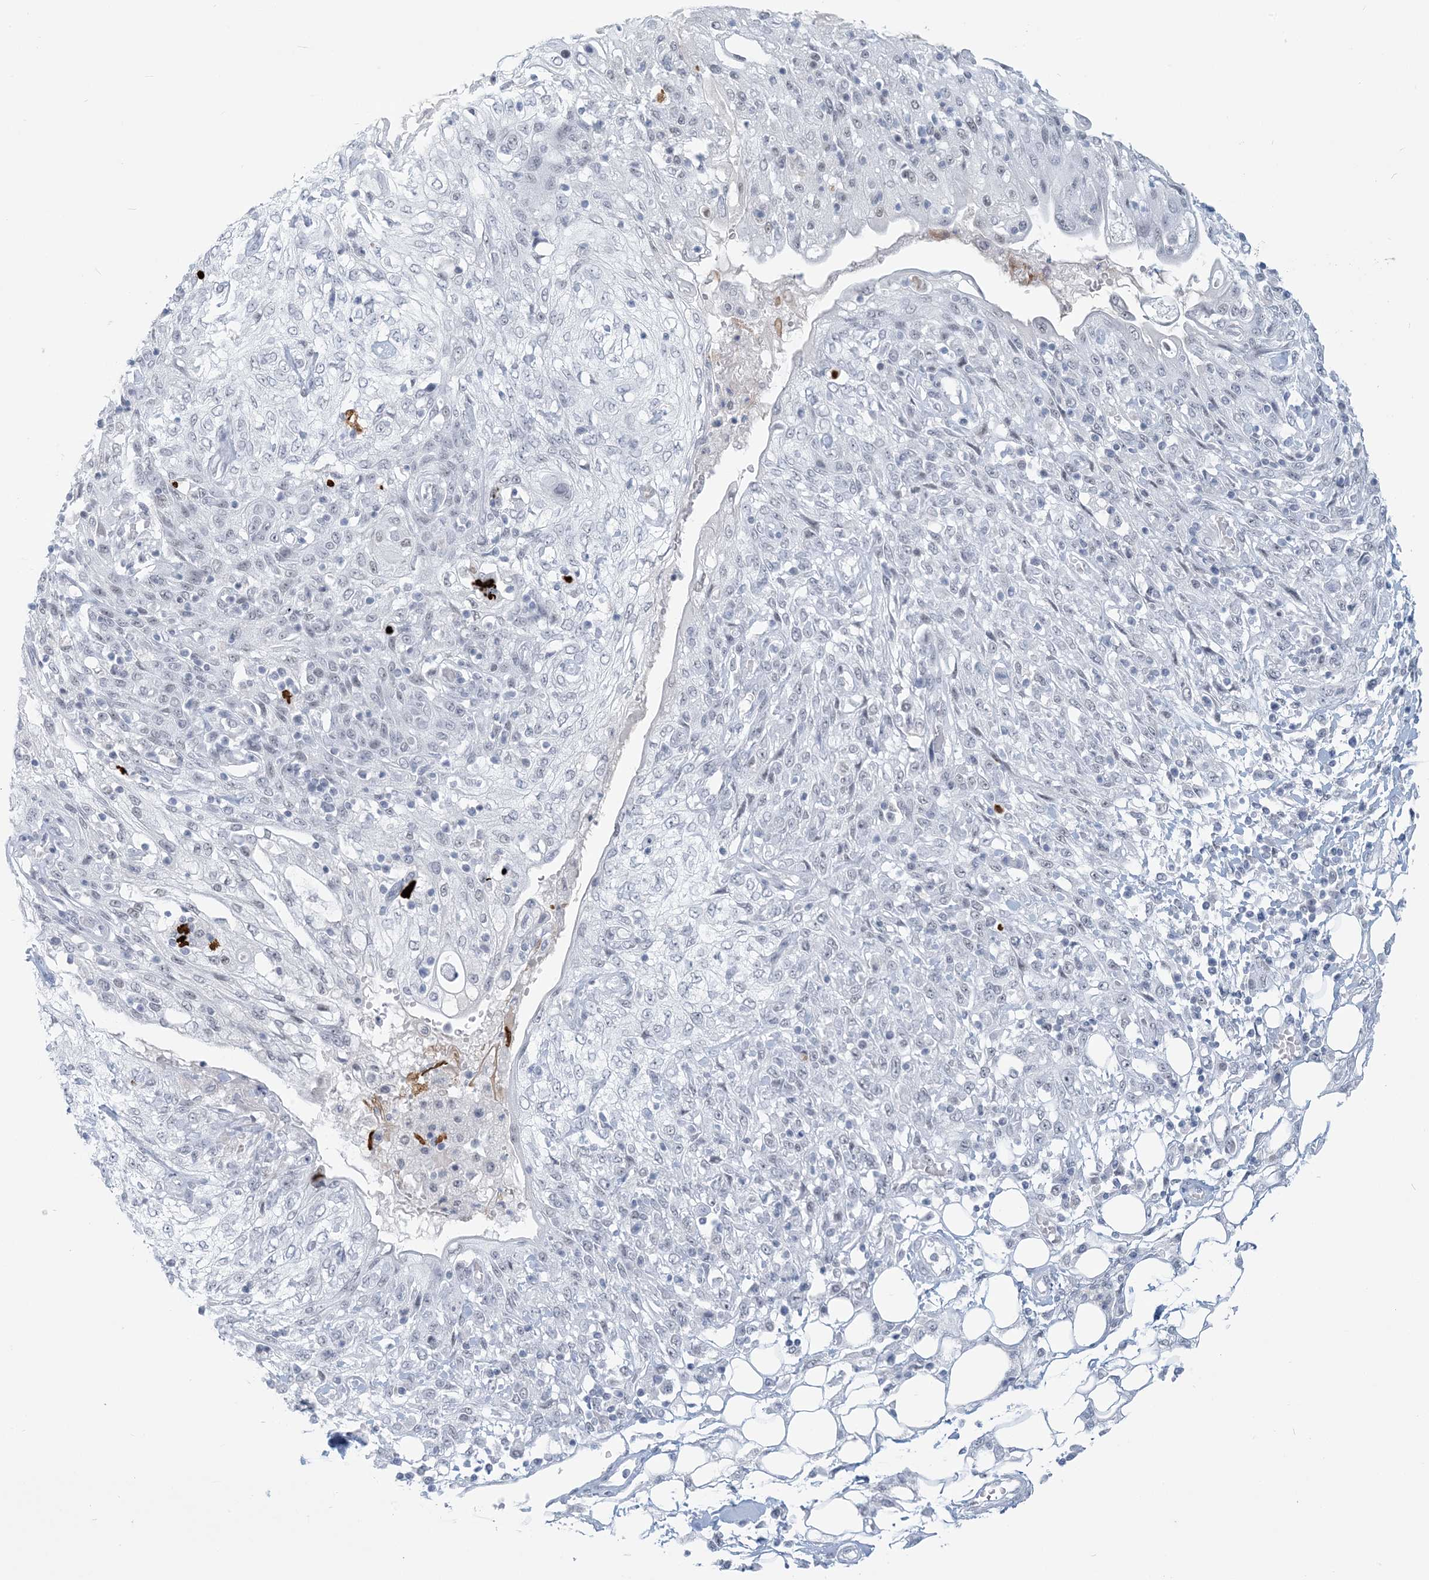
{"staining": {"intensity": "negative", "quantity": "none", "location": "none"}, "tissue": "skin cancer", "cell_type": "Tumor cells", "image_type": "cancer", "snomed": [{"axis": "morphology", "description": "Squamous cell carcinoma, NOS"}, {"axis": "morphology", "description": "Squamous cell carcinoma, metastatic, NOS"}, {"axis": "topography", "description": "Skin"}, {"axis": "topography", "description": "Lymph node"}], "caption": "A photomicrograph of skin cancer stained for a protein reveals no brown staining in tumor cells.", "gene": "SCML1", "patient": {"sex": "male", "age": 75}}